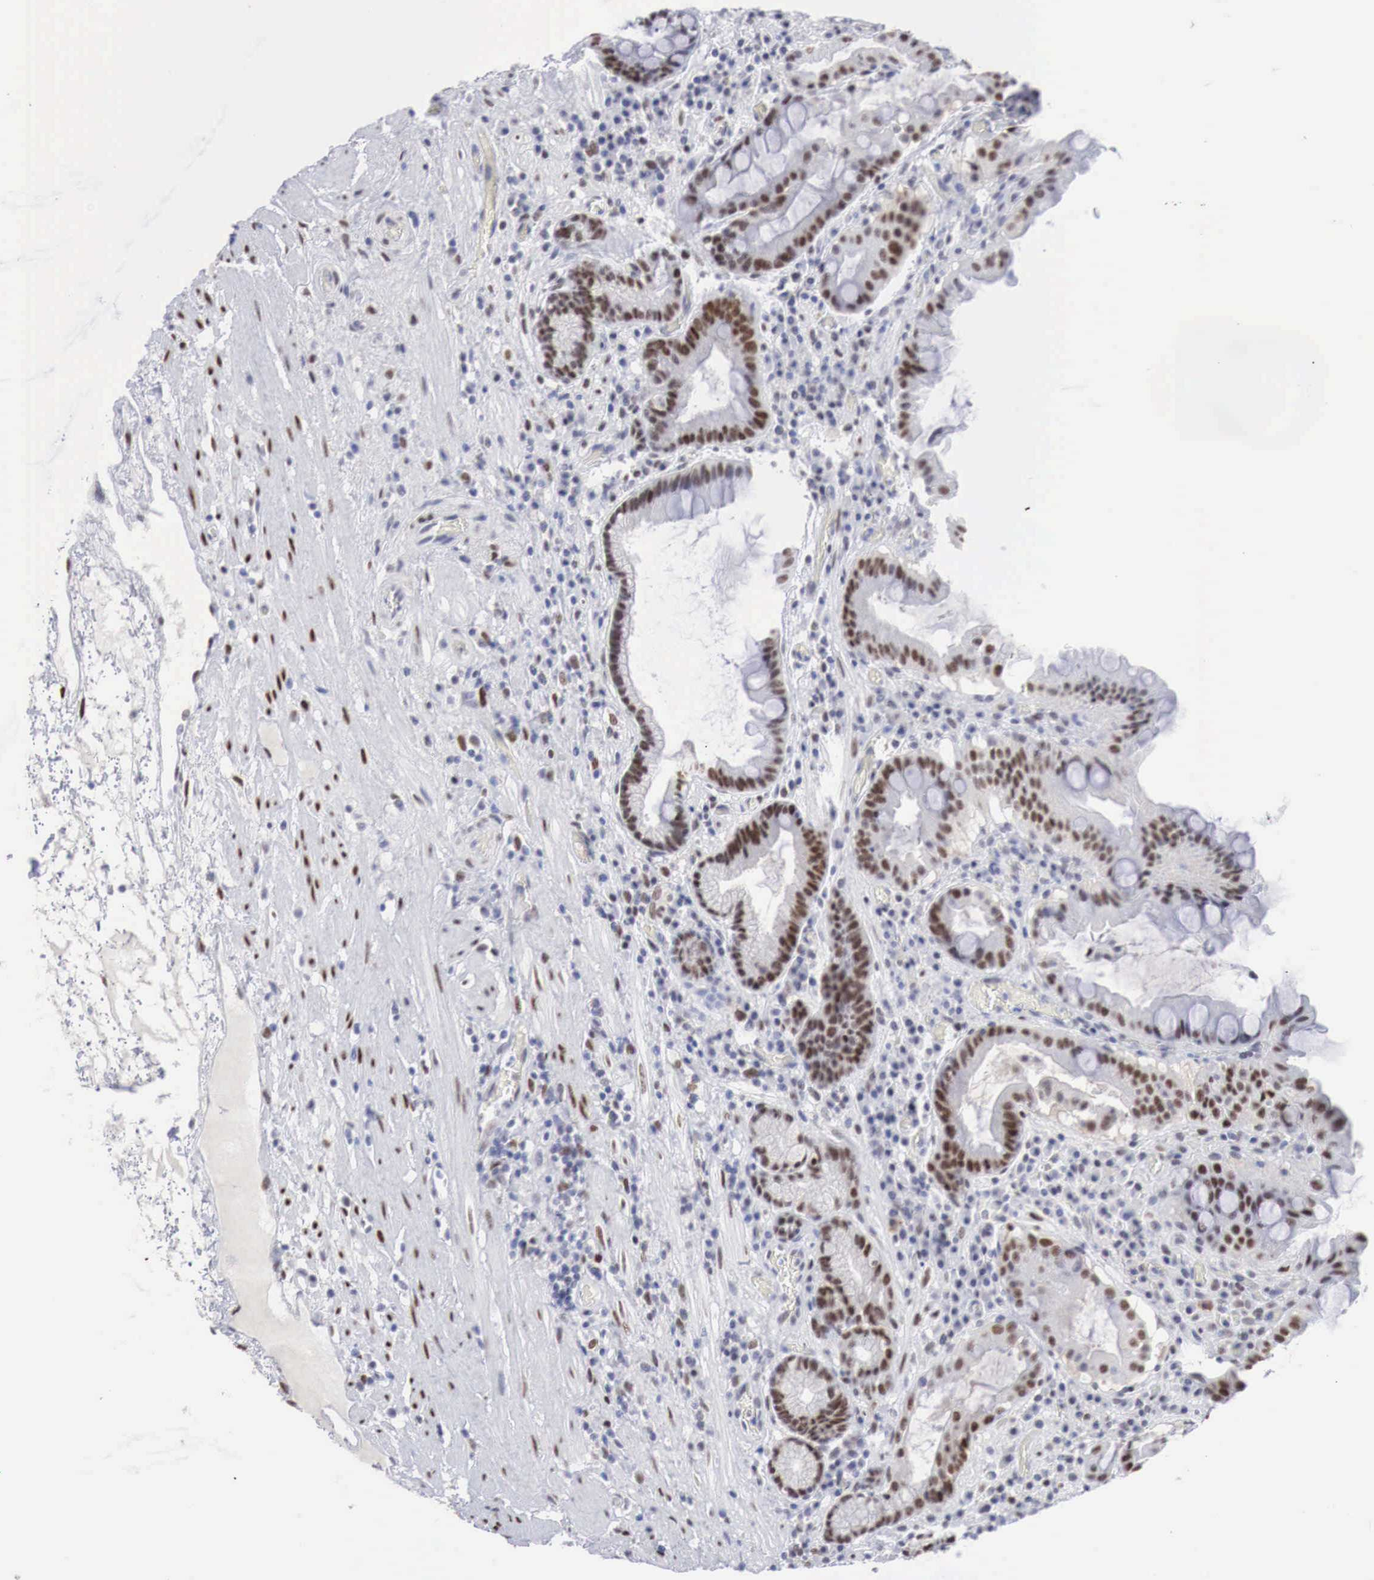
{"staining": {"intensity": "moderate", "quantity": ">75%", "location": "nuclear"}, "tissue": "stomach", "cell_type": "Glandular cells", "image_type": "normal", "snomed": [{"axis": "morphology", "description": "Normal tissue, NOS"}, {"axis": "topography", "description": "Stomach, lower"}, {"axis": "topography", "description": "Duodenum"}], "caption": "Unremarkable stomach exhibits moderate nuclear expression in approximately >75% of glandular cells (IHC, brightfield microscopy, high magnification)..", "gene": "FOXP2", "patient": {"sex": "male", "age": 84}}